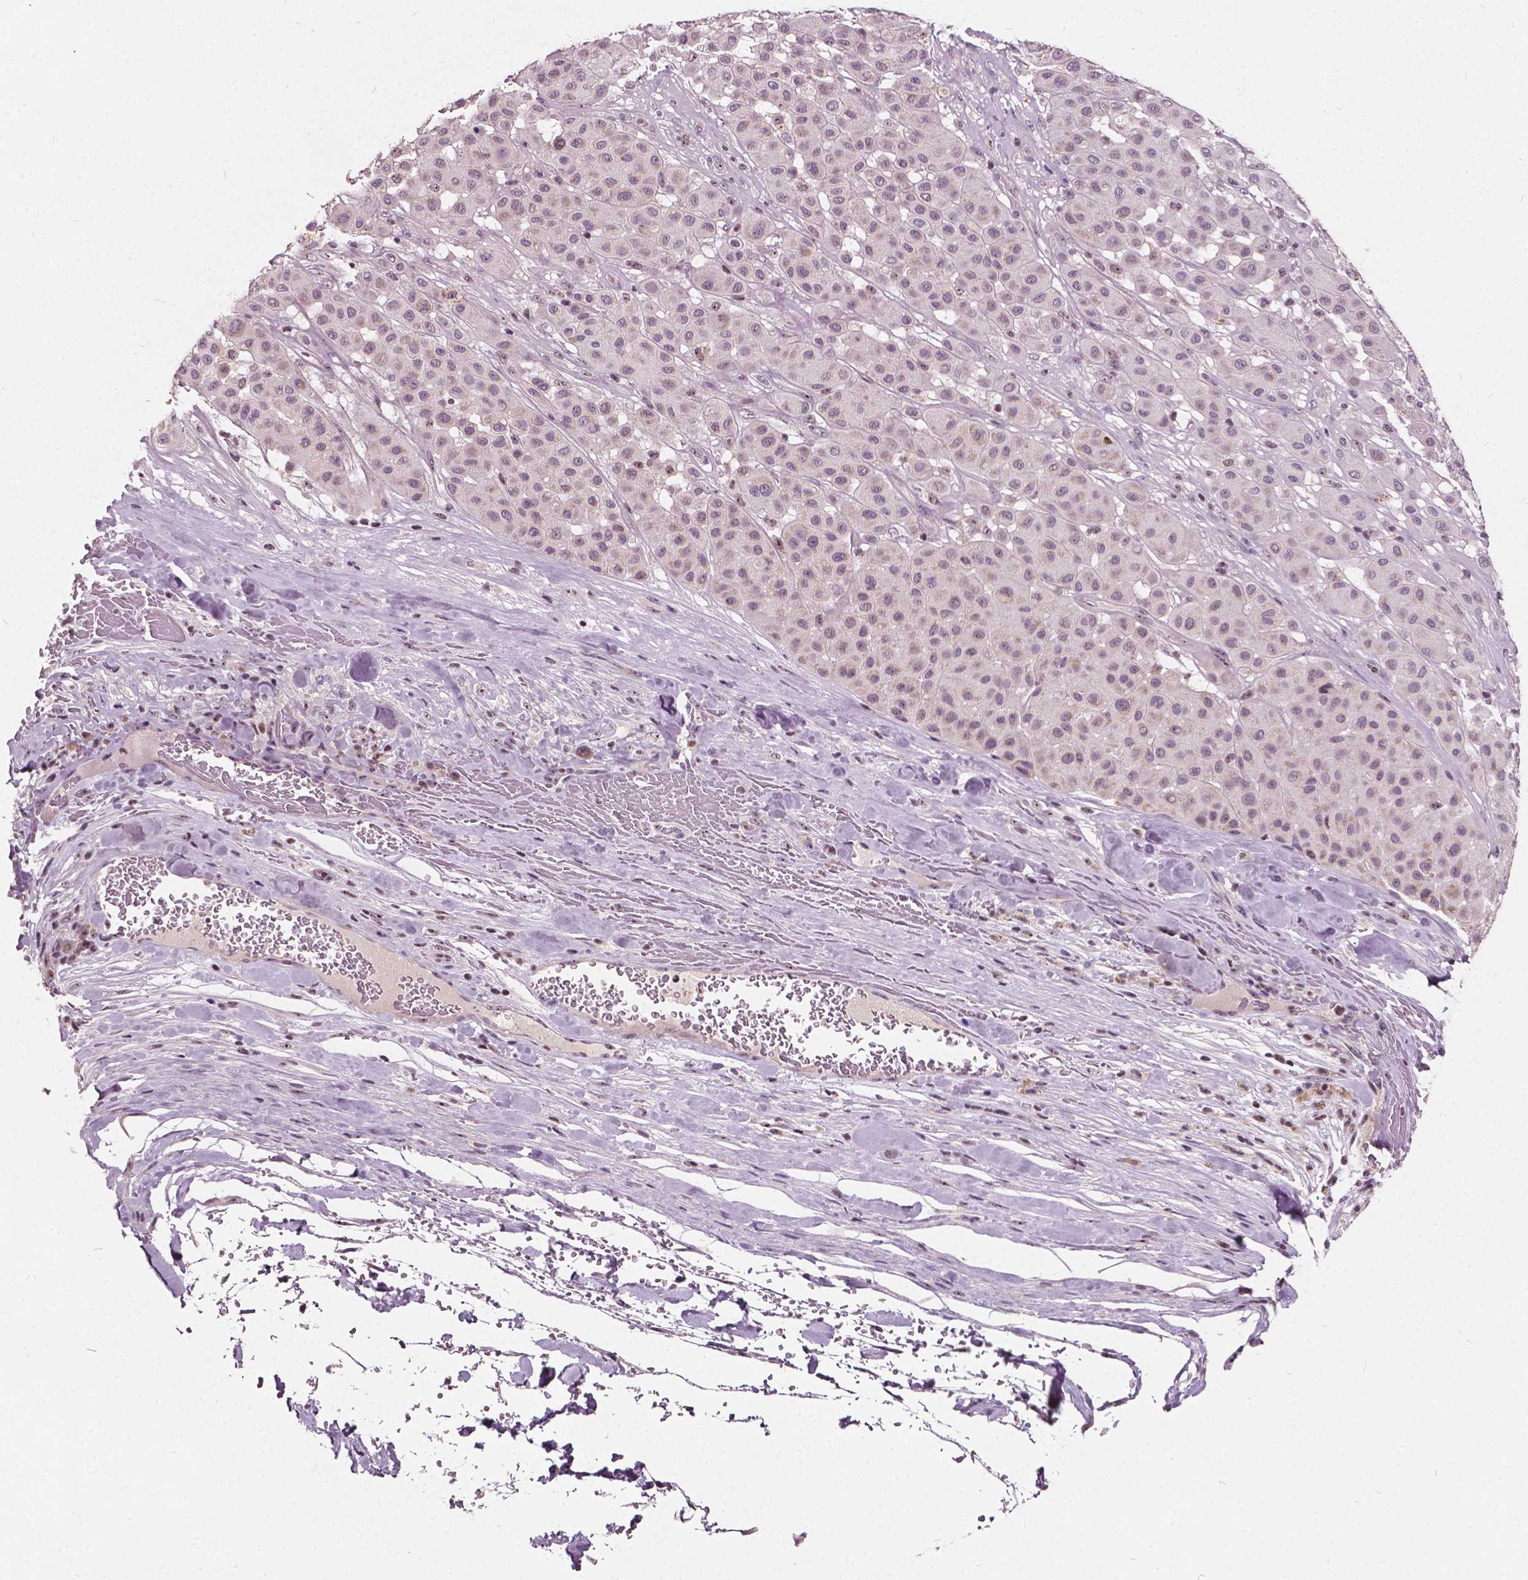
{"staining": {"intensity": "weak", "quantity": "25%-75%", "location": "cytoplasmic/membranous,nuclear"}, "tissue": "melanoma", "cell_type": "Tumor cells", "image_type": "cancer", "snomed": [{"axis": "morphology", "description": "Malignant melanoma, Metastatic site"}, {"axis": "topography", "description": "Smooth muscle"}], "caption": "Brown immunohistochemical staining in human malignant melanoma (metastatic site) reveals weak cytoplasmic/membranous and nuclear staining in approximately 25%-75% of tumor cells.", "gene": "ODF3L2", "patient": {"sex": "male", "age": 41}}